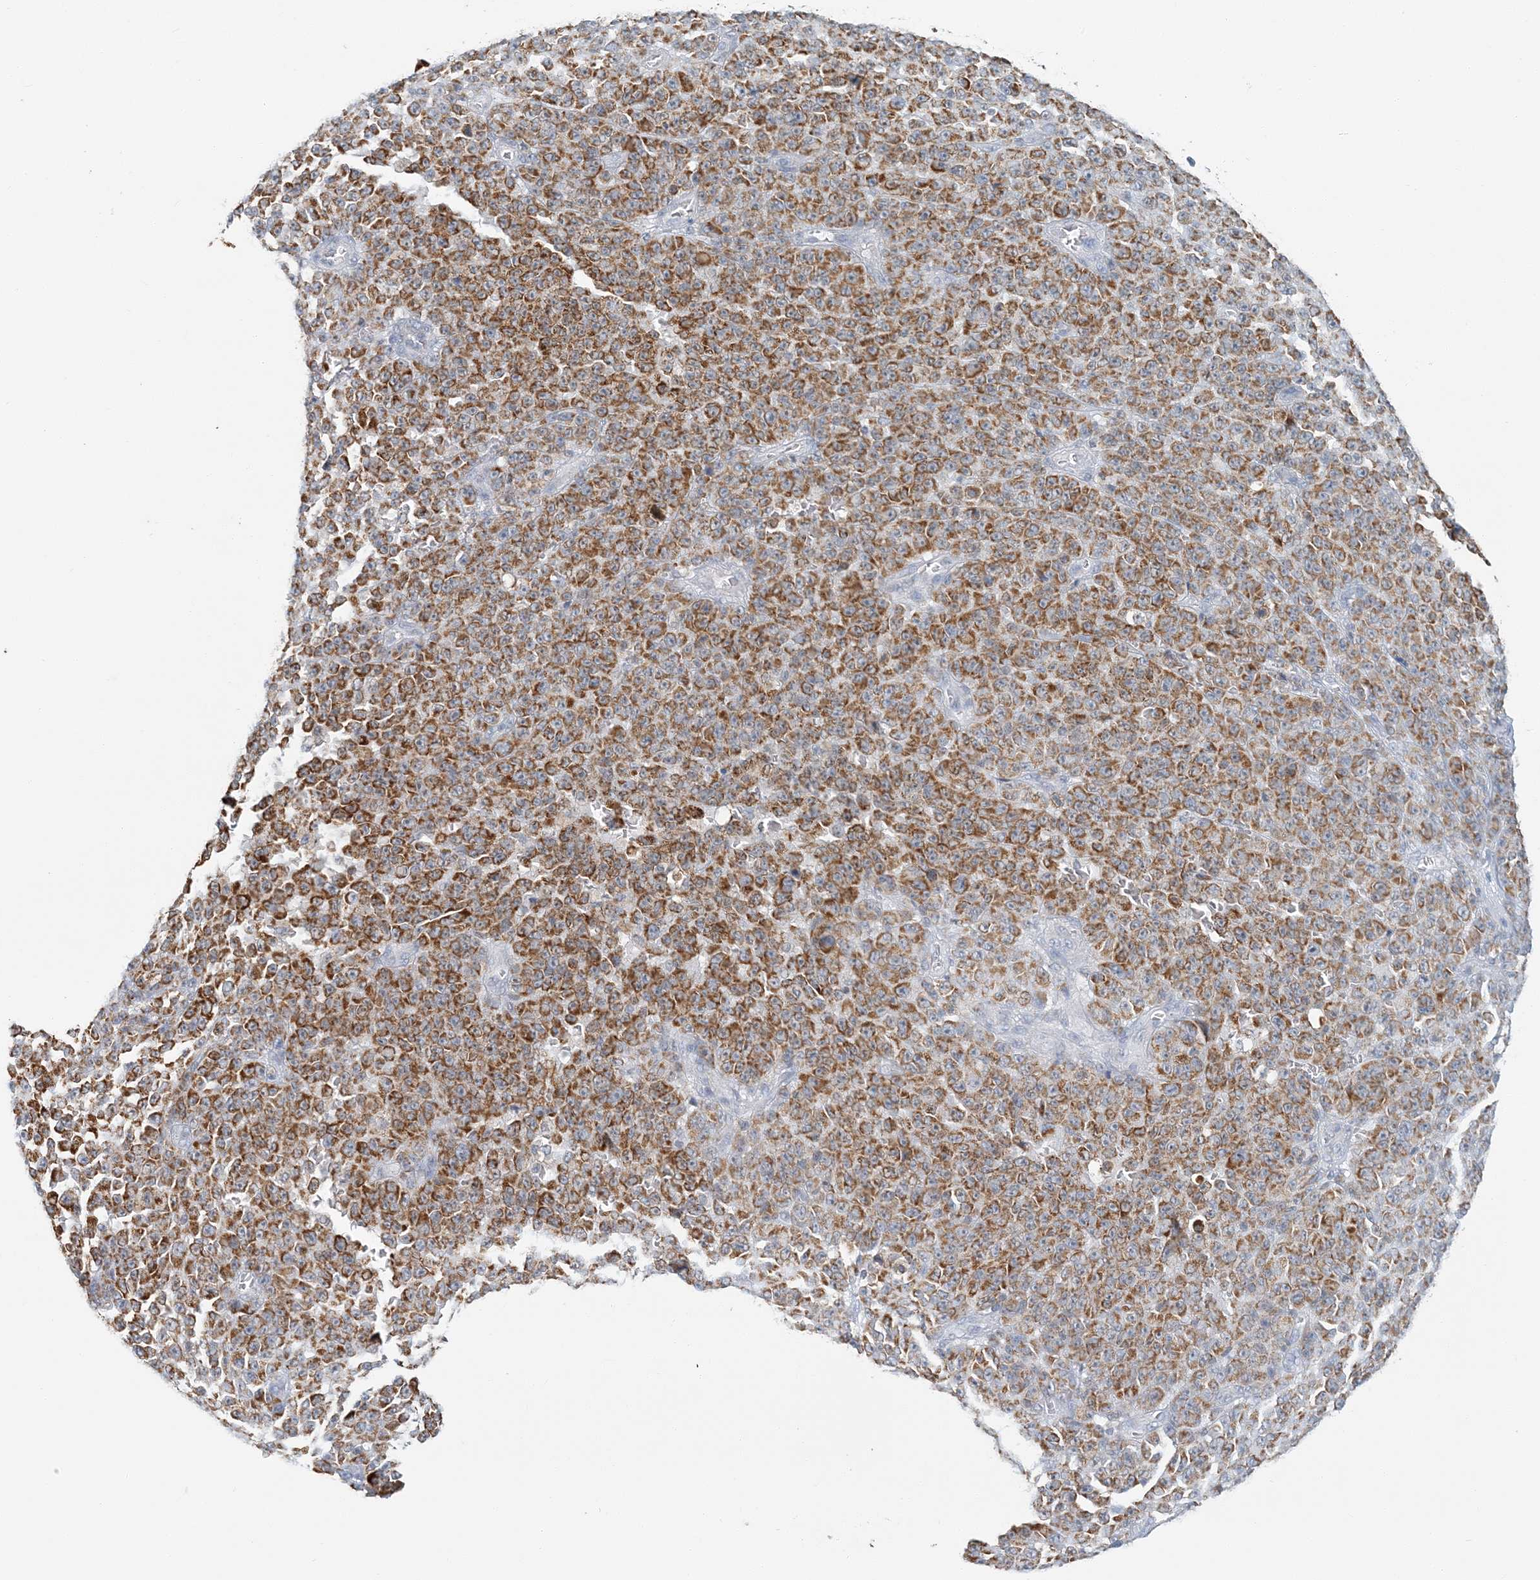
{"staining": {"intensity": "moderate", "quantity": ">75%", "location": "cytoplasmic/membranous"}, "tissue": "melanoma", "cell_type": "Tumor cells", "image_type": "cancer", "snomed": [{"axis": "morphology", "description": "Malignant melanoma, NOS"}, {"axis": "topography", "description": "Skin"}], "caption": "The histopathology image displays immunohistochemical staining of melanoma. There is moderate cytoplasmic/membranous expression is identified in about >75% of tumor cells.", "gene": "BDH1", "patient": {"sex": "female", "age": 82}}